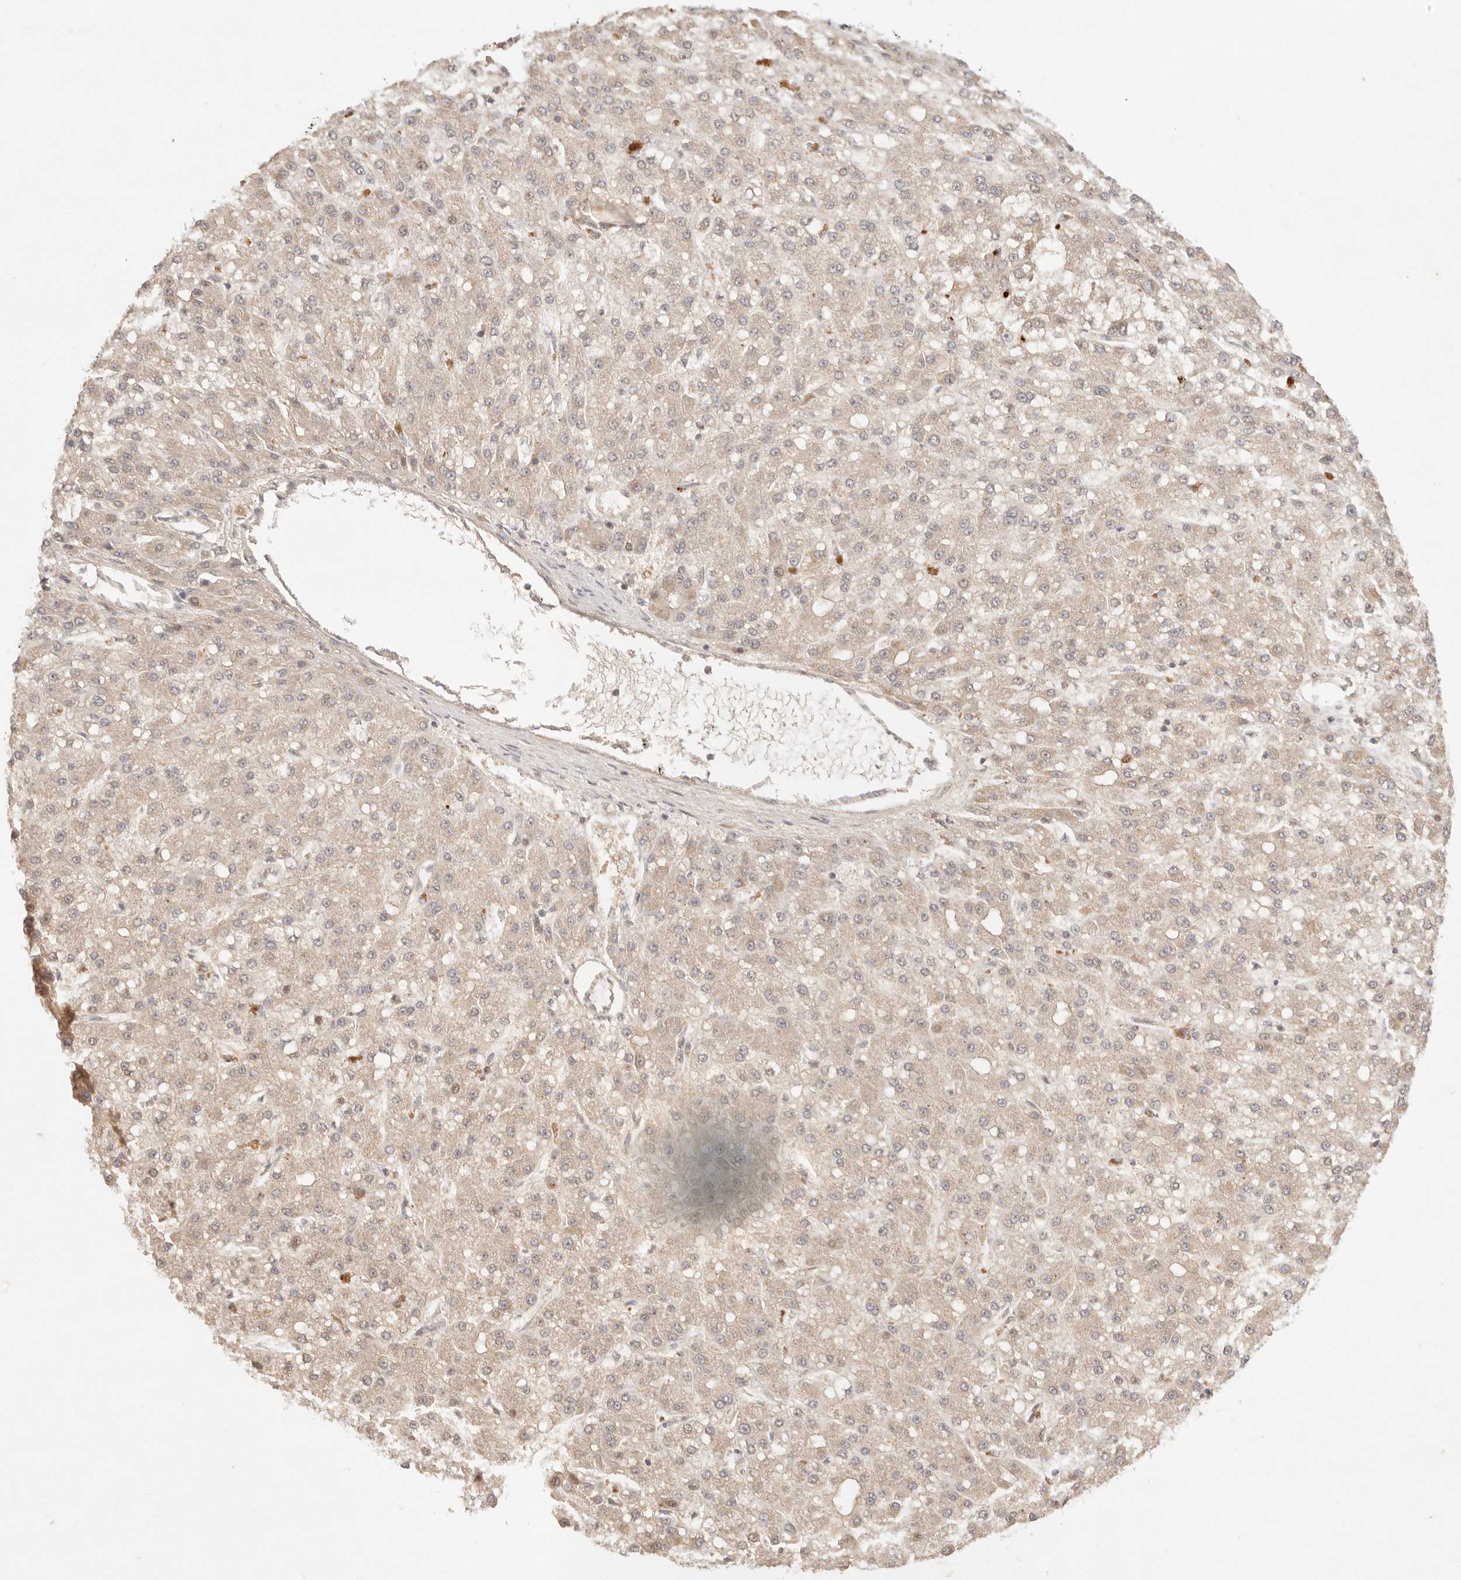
{"staining": {"intensity": "weak", "quantity": ">75%", "location": "cytoplasmic/membranous"}, "tissue": "liver cancer", "cell_type": "Tumor cells", "image_type": "cancer", "snomed": [{"axis": "morphology", "description": "Carcinoma, Hepatocellular, NOS"}, {"axis": "topography", "description": "Liver"}], "caption": "Tumor cells reveal weak cytoplasmic/membranous expression in about >75% of cells in liver cancer (hepatocellular carcinoma).", "gene": "PHLDA3", "patient": {"sex": "male", "age": 67}}